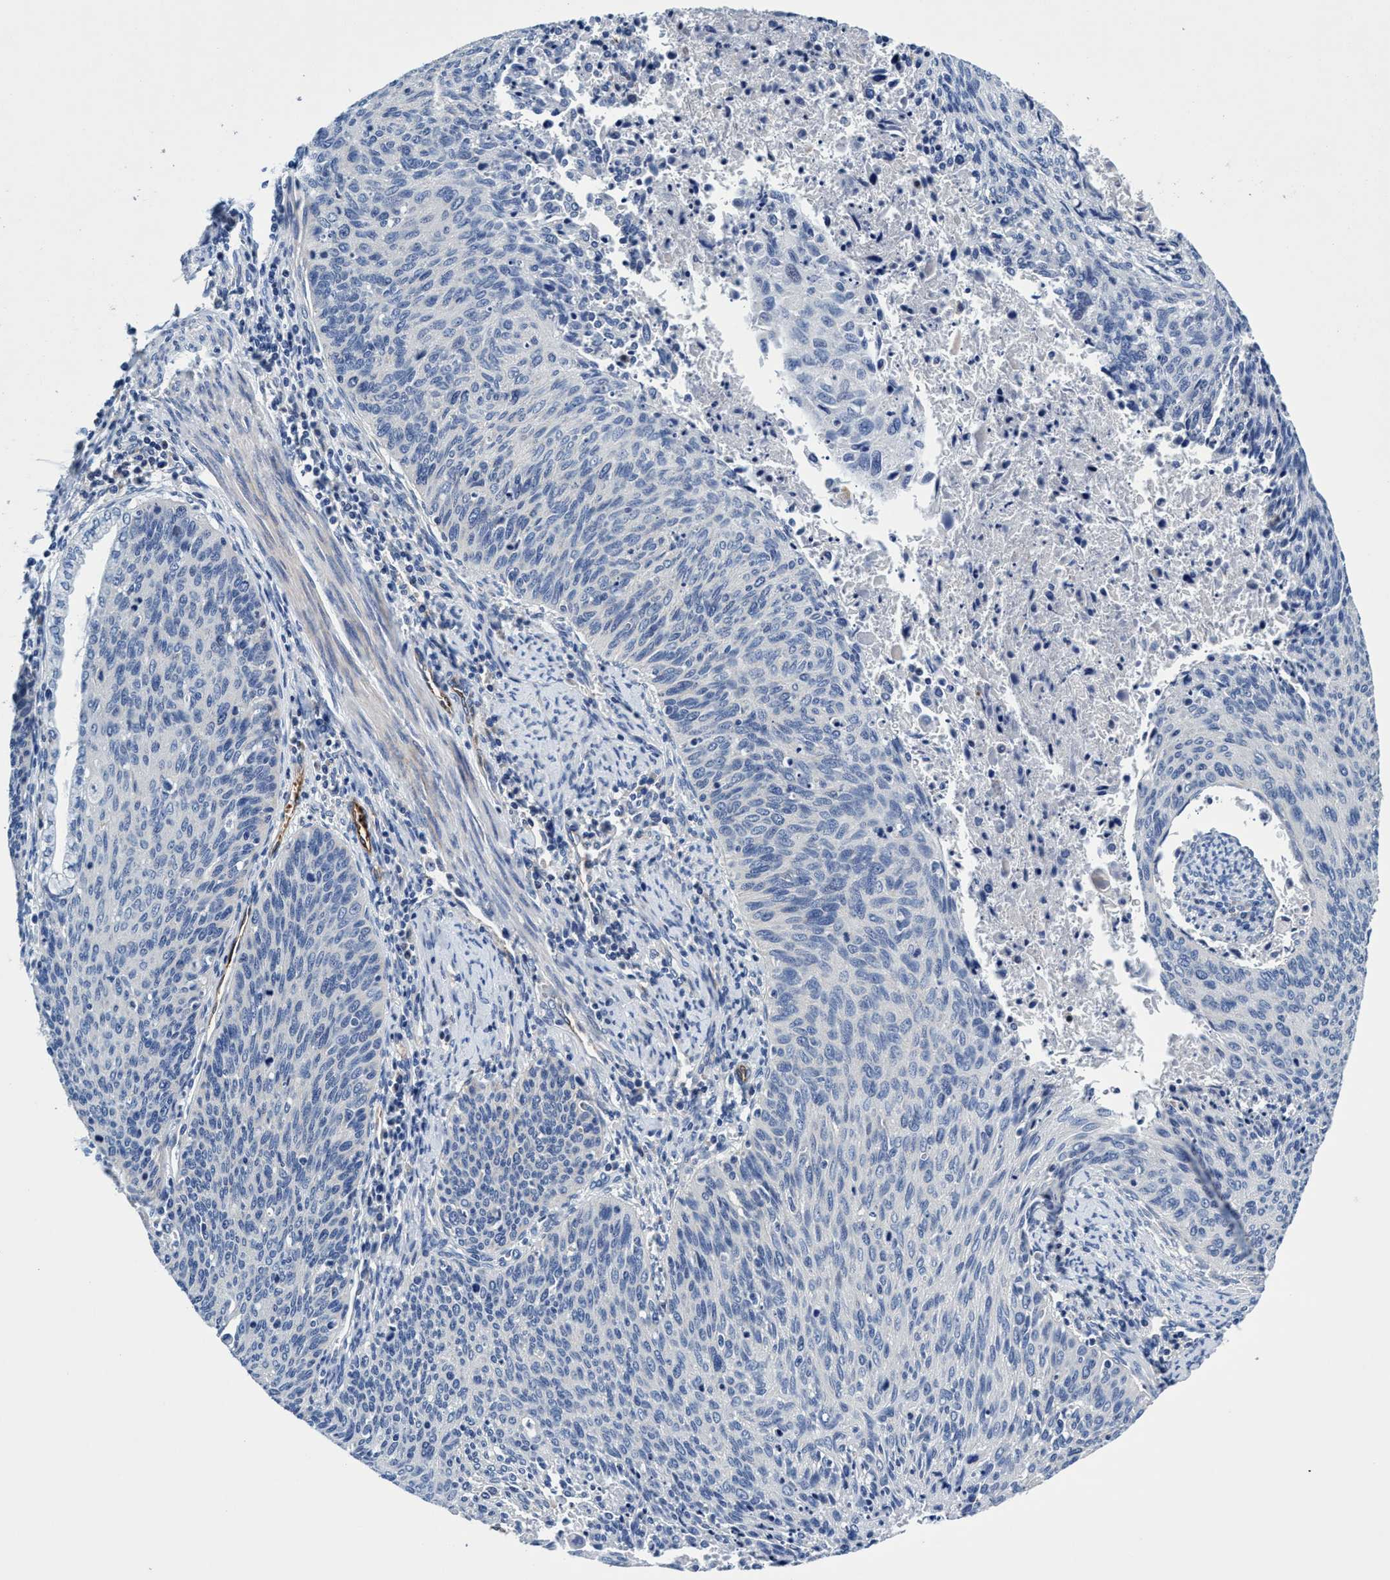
{"staining": {"intensity": "negative", "quantity": "none", "location": "none"}, "tissue": "cervical cancer", "cell_type": "Tumor cells", "image_type": "cancer", "snomed": [{"axis": "morphology", "description": "Squamous cell carcinoma, NOS"}, {"axis": "topography", "description": "Cervix"}], "caption": "There is no significant staining in tumor cells of squamous cell carcinoma (cervical).", "gene": "UBALD2", "patient": {"sex": "female", "age": 55}}